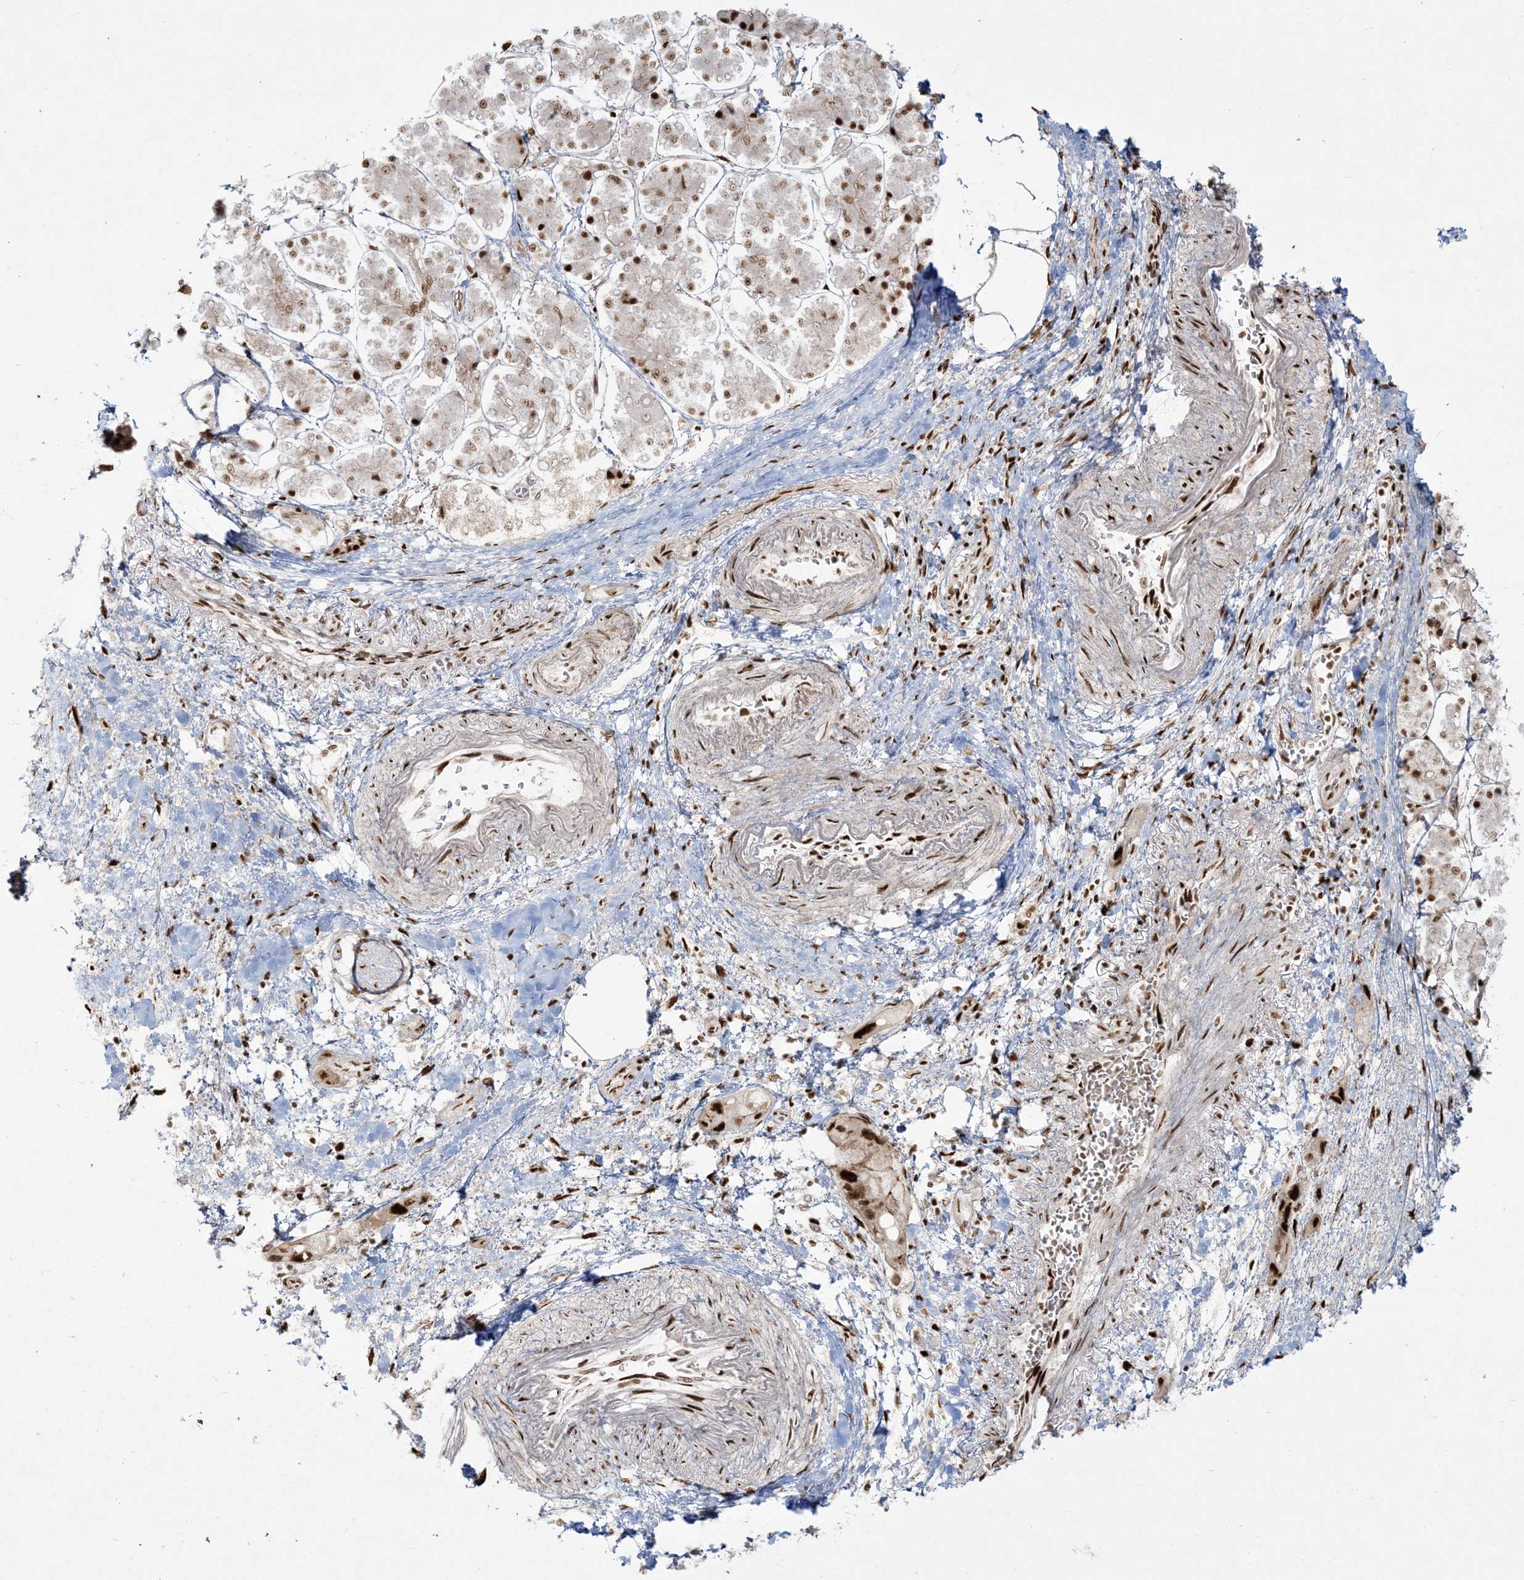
{"staining": {"intensity": "strong", "quantity": "25%-75%", "location": "nuclear"}, "tissue": "pancreatic cancer", "cell_type": "Tumor cells", "image_type": "cancer", "snomed": [{"axis": "morphology", "description": "Normal tissue, NOS"}, {"axis": "morphology", "description": "Adenocarcinoma, NOS"}, {"axis": "topography", "description": "Pancreas"}], "caption": "A photomicrograph of pancreatic adenocarcinoma stained for a protein reveals strong nuclear brown staining in tumor cells.", "gene": "RBM10", "patient": {"sex": "female", "age": 68}}